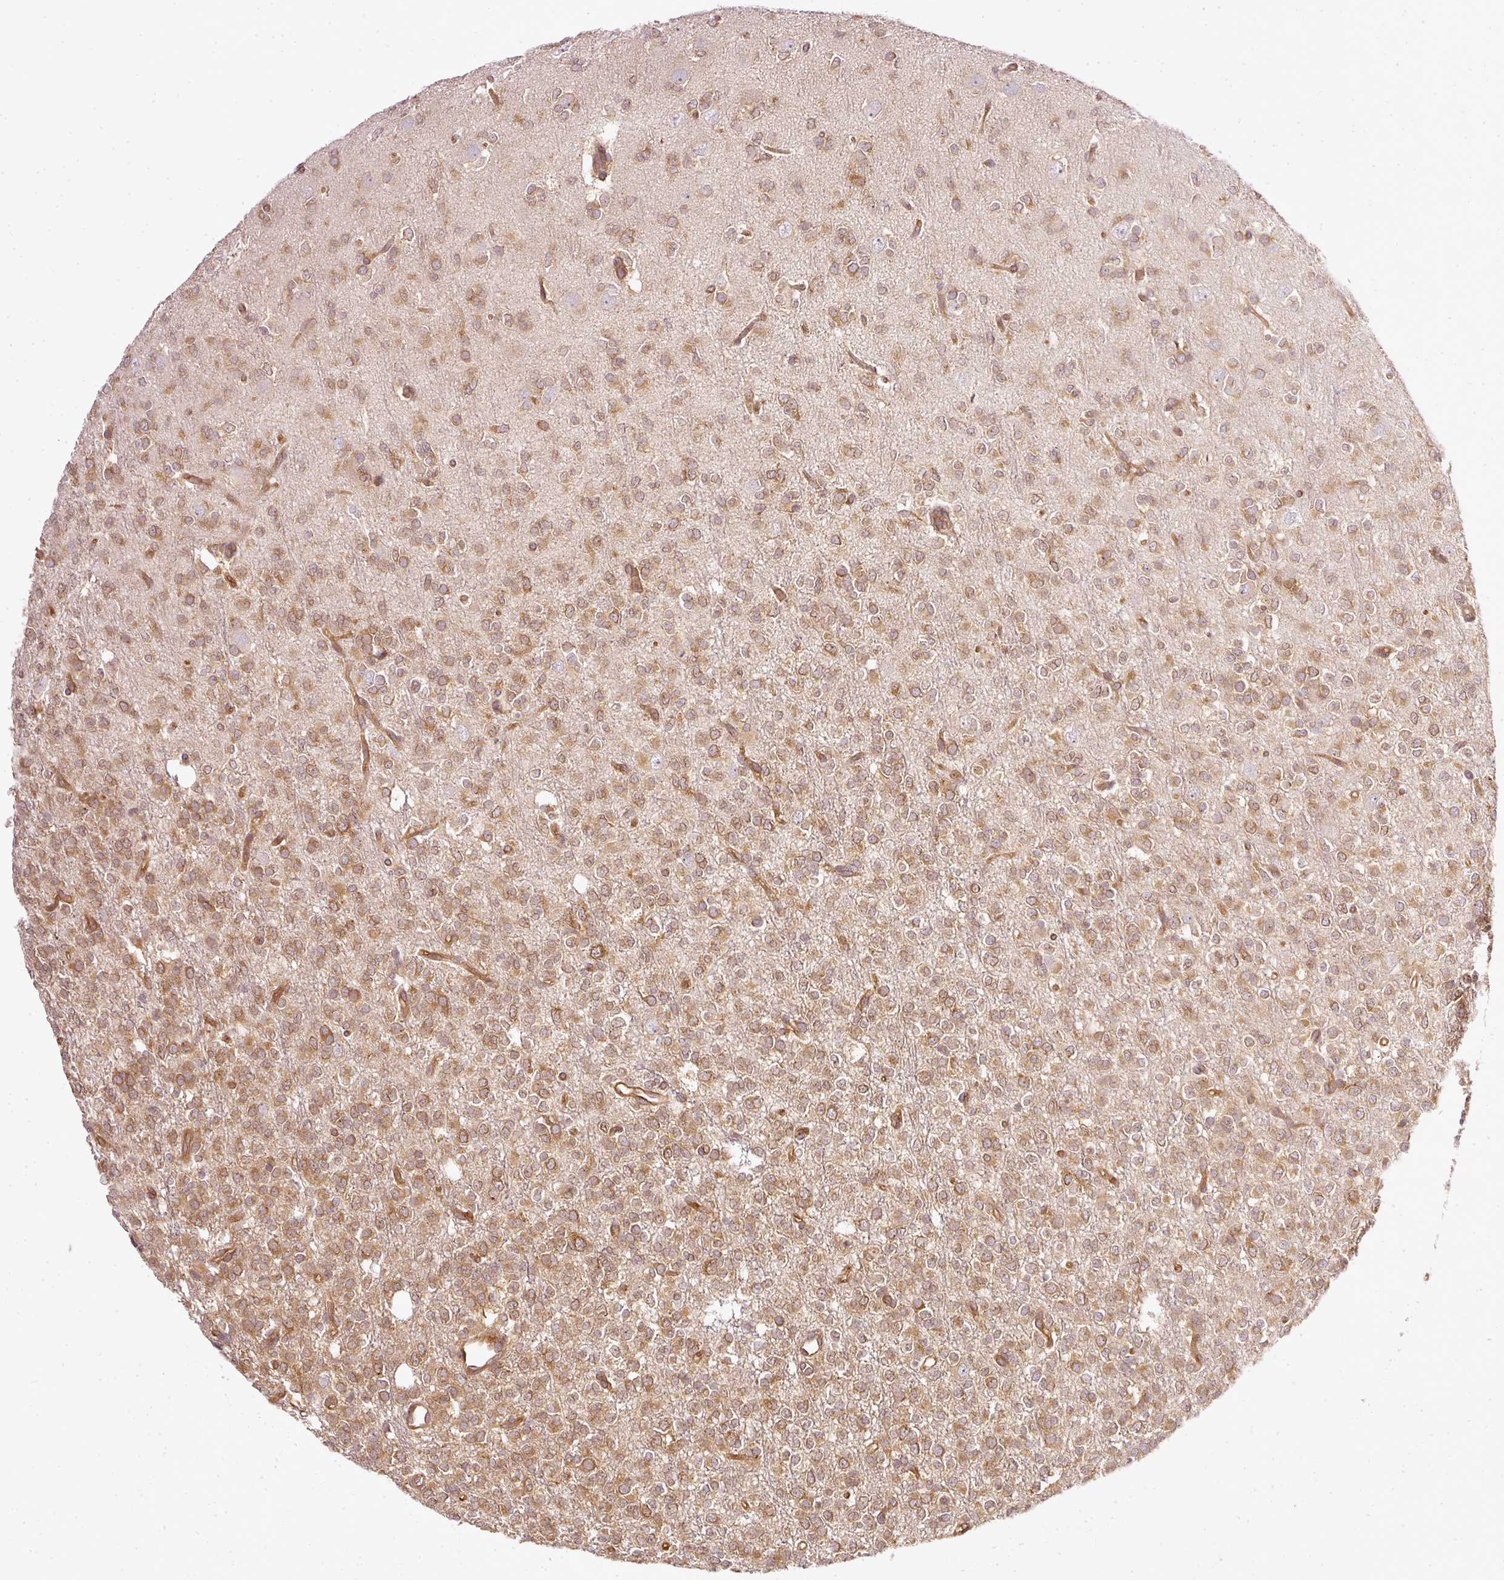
{"staining": {"intensity": "moderate", "quantity": ">75%", "location": "cytoplasmic/membranous"}, "tissue": "glioma", "cell_type": "Tumor cells", "image_type": "cancer", "snomed": [{"axis": "morphology", "description": "Glioma, malignant, Low grade"}, {"axis": "topography", "description": "Brain"}], "caption": "The image exhibits a brown stain indicating the presence of a protein in the cytoplasmic/membranous of tumor cells in glioma. The staining is performed using DAB (3,3'-diaminobenzidine) brown chromogen to label protein expression. The nuclei are counter-stained blue using hematoxylin.", "gene": "MIF4GD", "patient": {"sex": "female", "age": 33}}